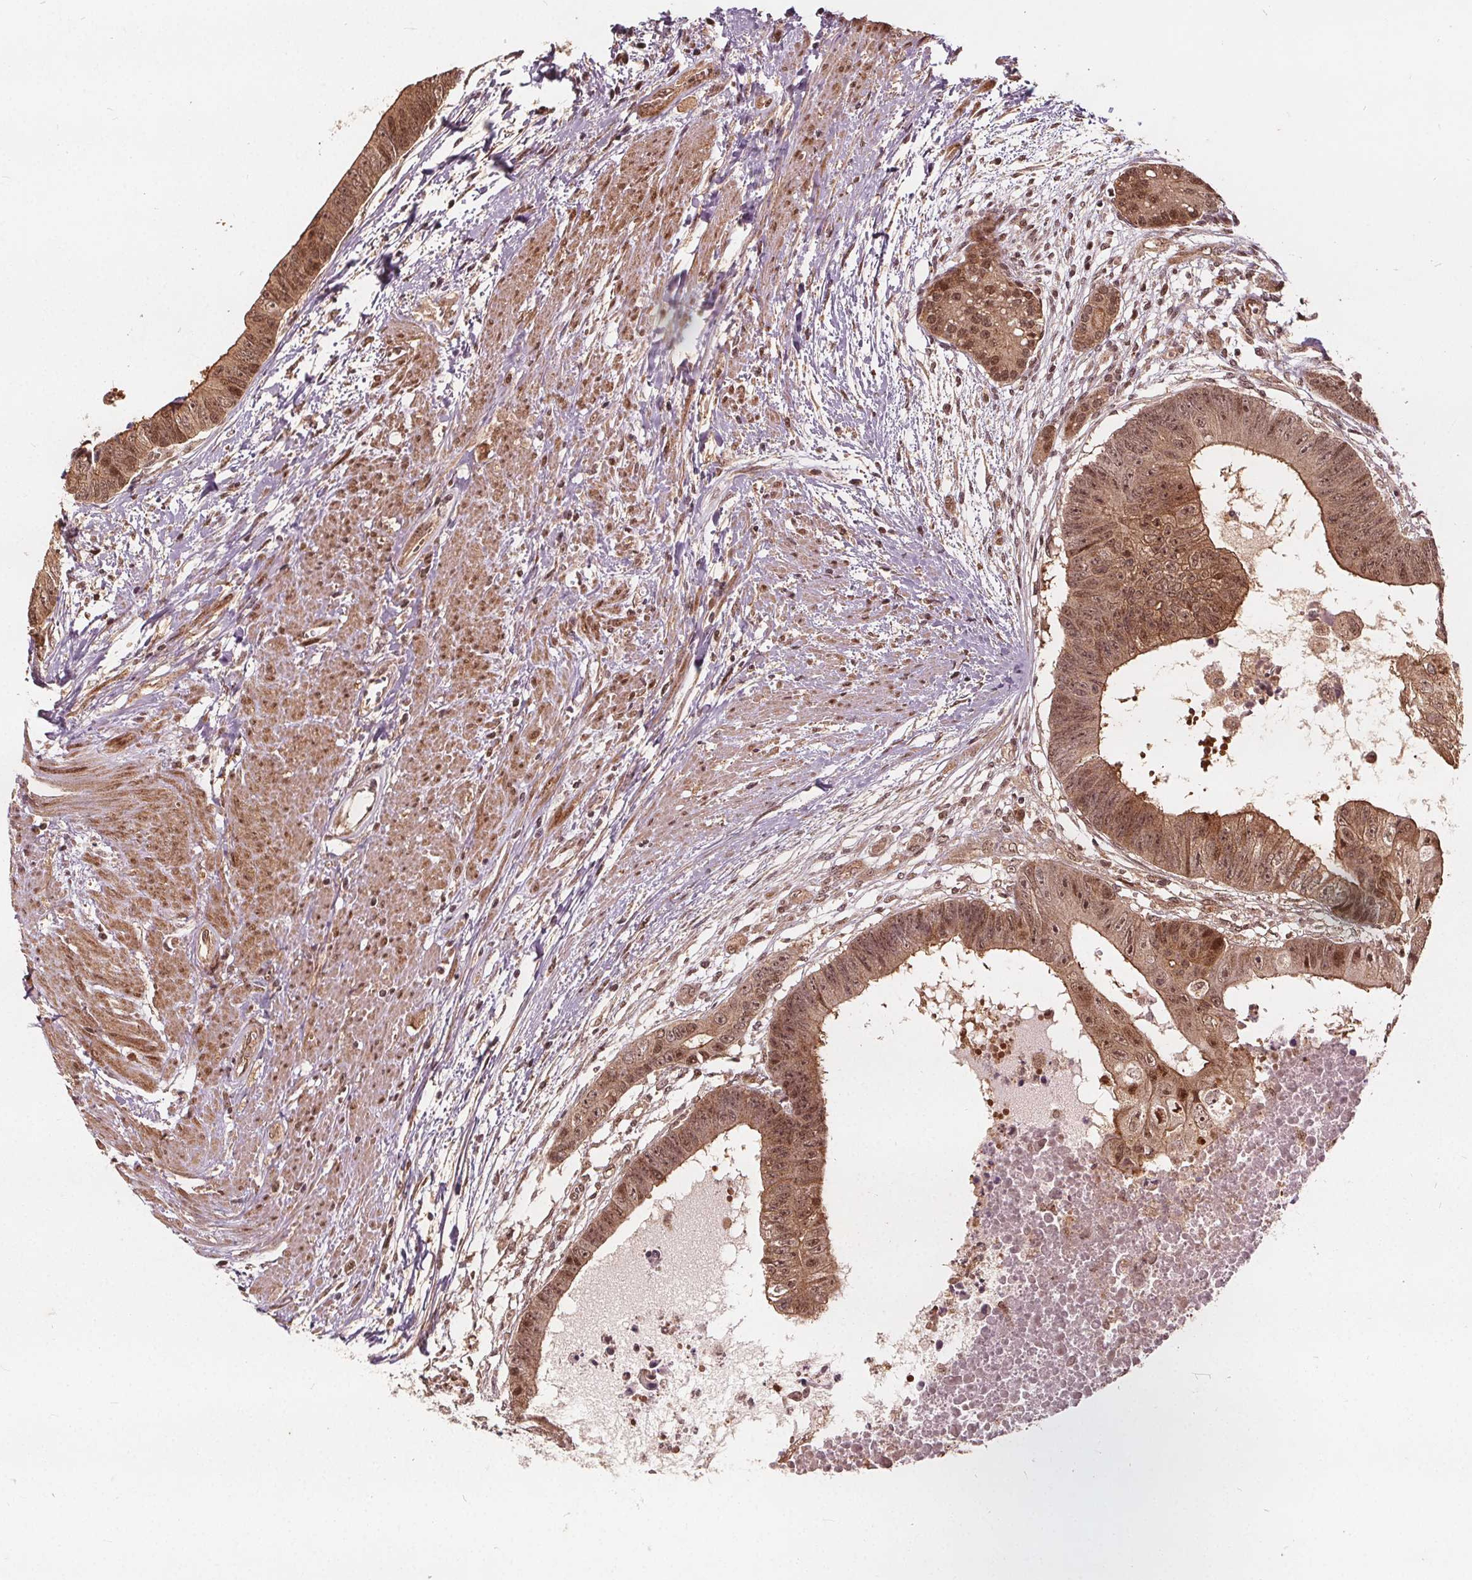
{"staining": {"intensity": "moderate", "quantity": ">75%", "location": "cytoplasmic/membranous,nuclear"}, "tissue": "colorectal cancer", "cell_type": "Tumor cells", "image_type": "cancer", "snomed": [{"axis": "morphology", "description": "Adenocarcinoma, NOS"}, {"axis": "topography", "description": "Rectum"}], "caption": "IHC (DAB) staining of colorectal cancer demonstrates moderate cytoplasmic/membranous and nuclear protein expression in about >75% of tumor cells.", "gene": "PPP1CB", "patient": {"sex": "male", "age": 63}}